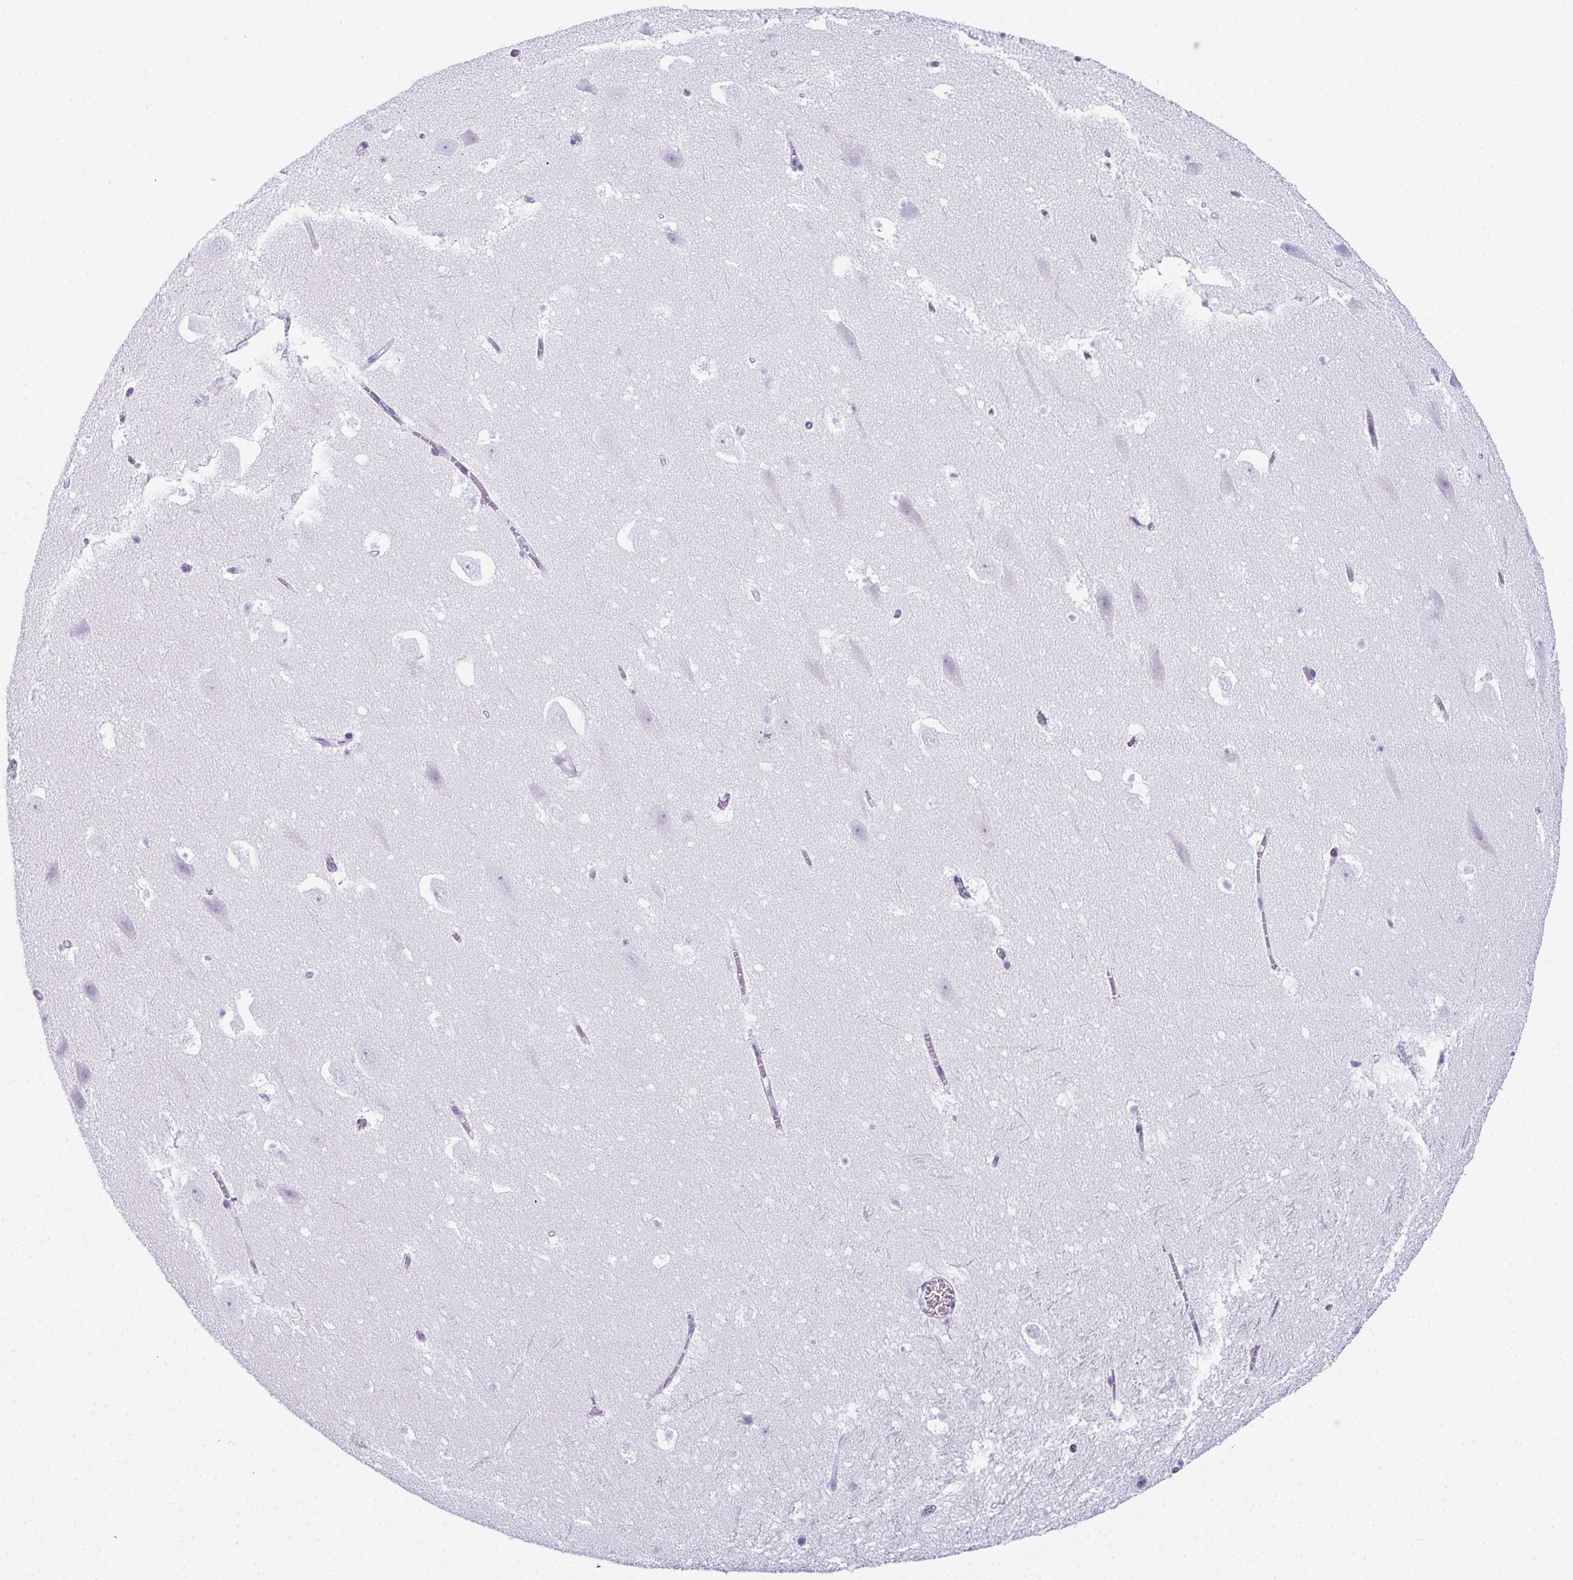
{"staining": {"intensity": "negative", "quantity": "none", "location": "none"}, "tissue": "hippocampus", "cell_type": "Glial cells", "image_type": "normal", "snomed": [{"axis": "morphology", "description": "Normal tissue, NOS"}, {"axis": "topography", "description": "Hippocampus"}], "caption": "There is no significant staining in glial cells of hippocampus. (Immunohistochemistry, brightfield microscopy, high magnification).", "gene": "ENKUR", "patient": {"sex": "female", "age": 42}}